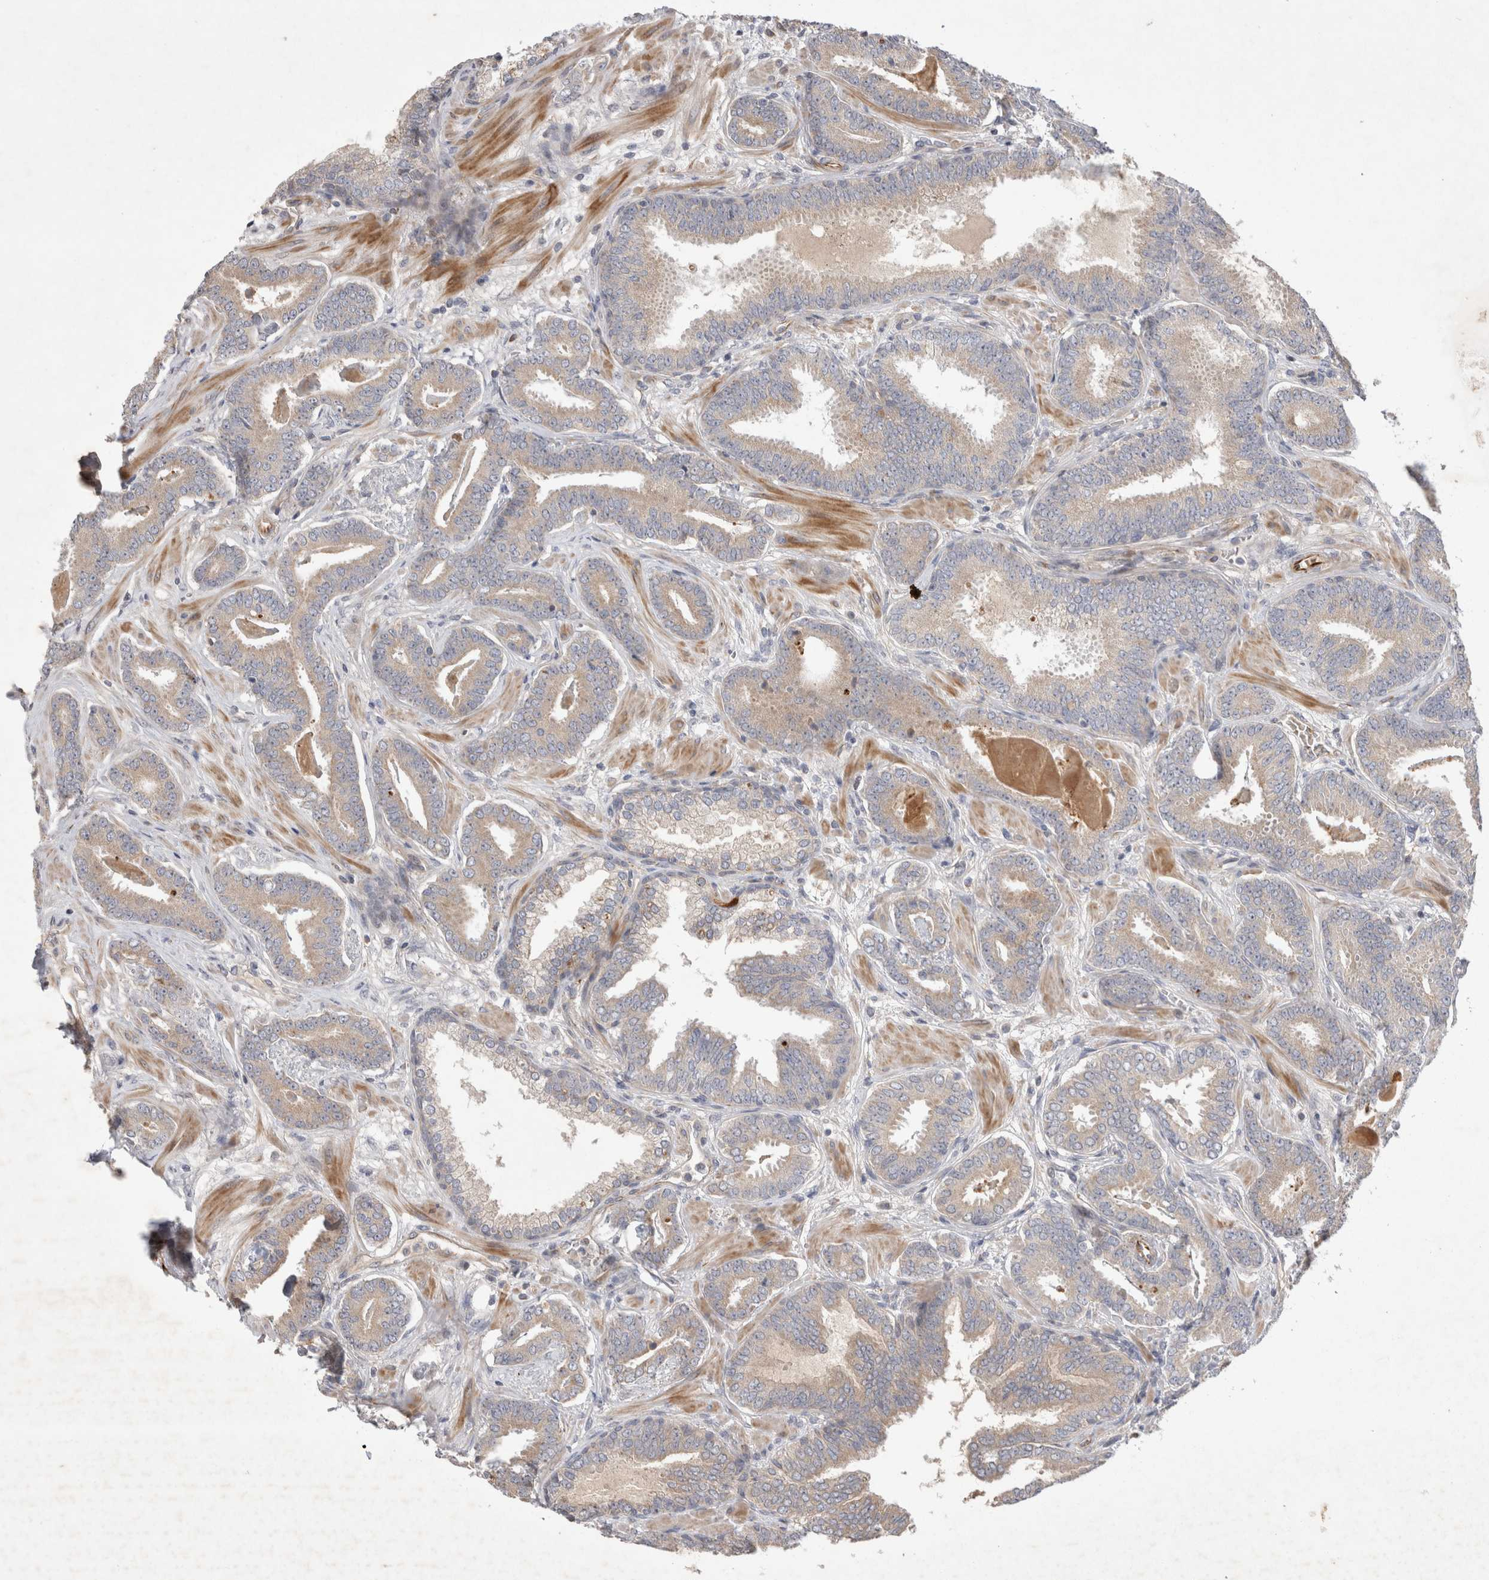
{"staining": {"intensity": "weak", "quantity": "25%-75%", "location": "cytoplasmic/membranous"}, "tissue": "prostate cancer", "cell_type": "Tumor cells", "image_type": "cancer", "snomed": [{"axis": "morphology", "description": "Adenocarcinoma, Low grade"}, {"axis": "topography", "description": "Prostate"}], "caption": "Protein expression analysis of human low-grade adenocarcinoma (prostate) reveals weak cytoplasmic/membranous expression in approximately 25%-75% of tumor cells.", "gene": "NMU", "patient": {"sex": "male", "age": 62}}